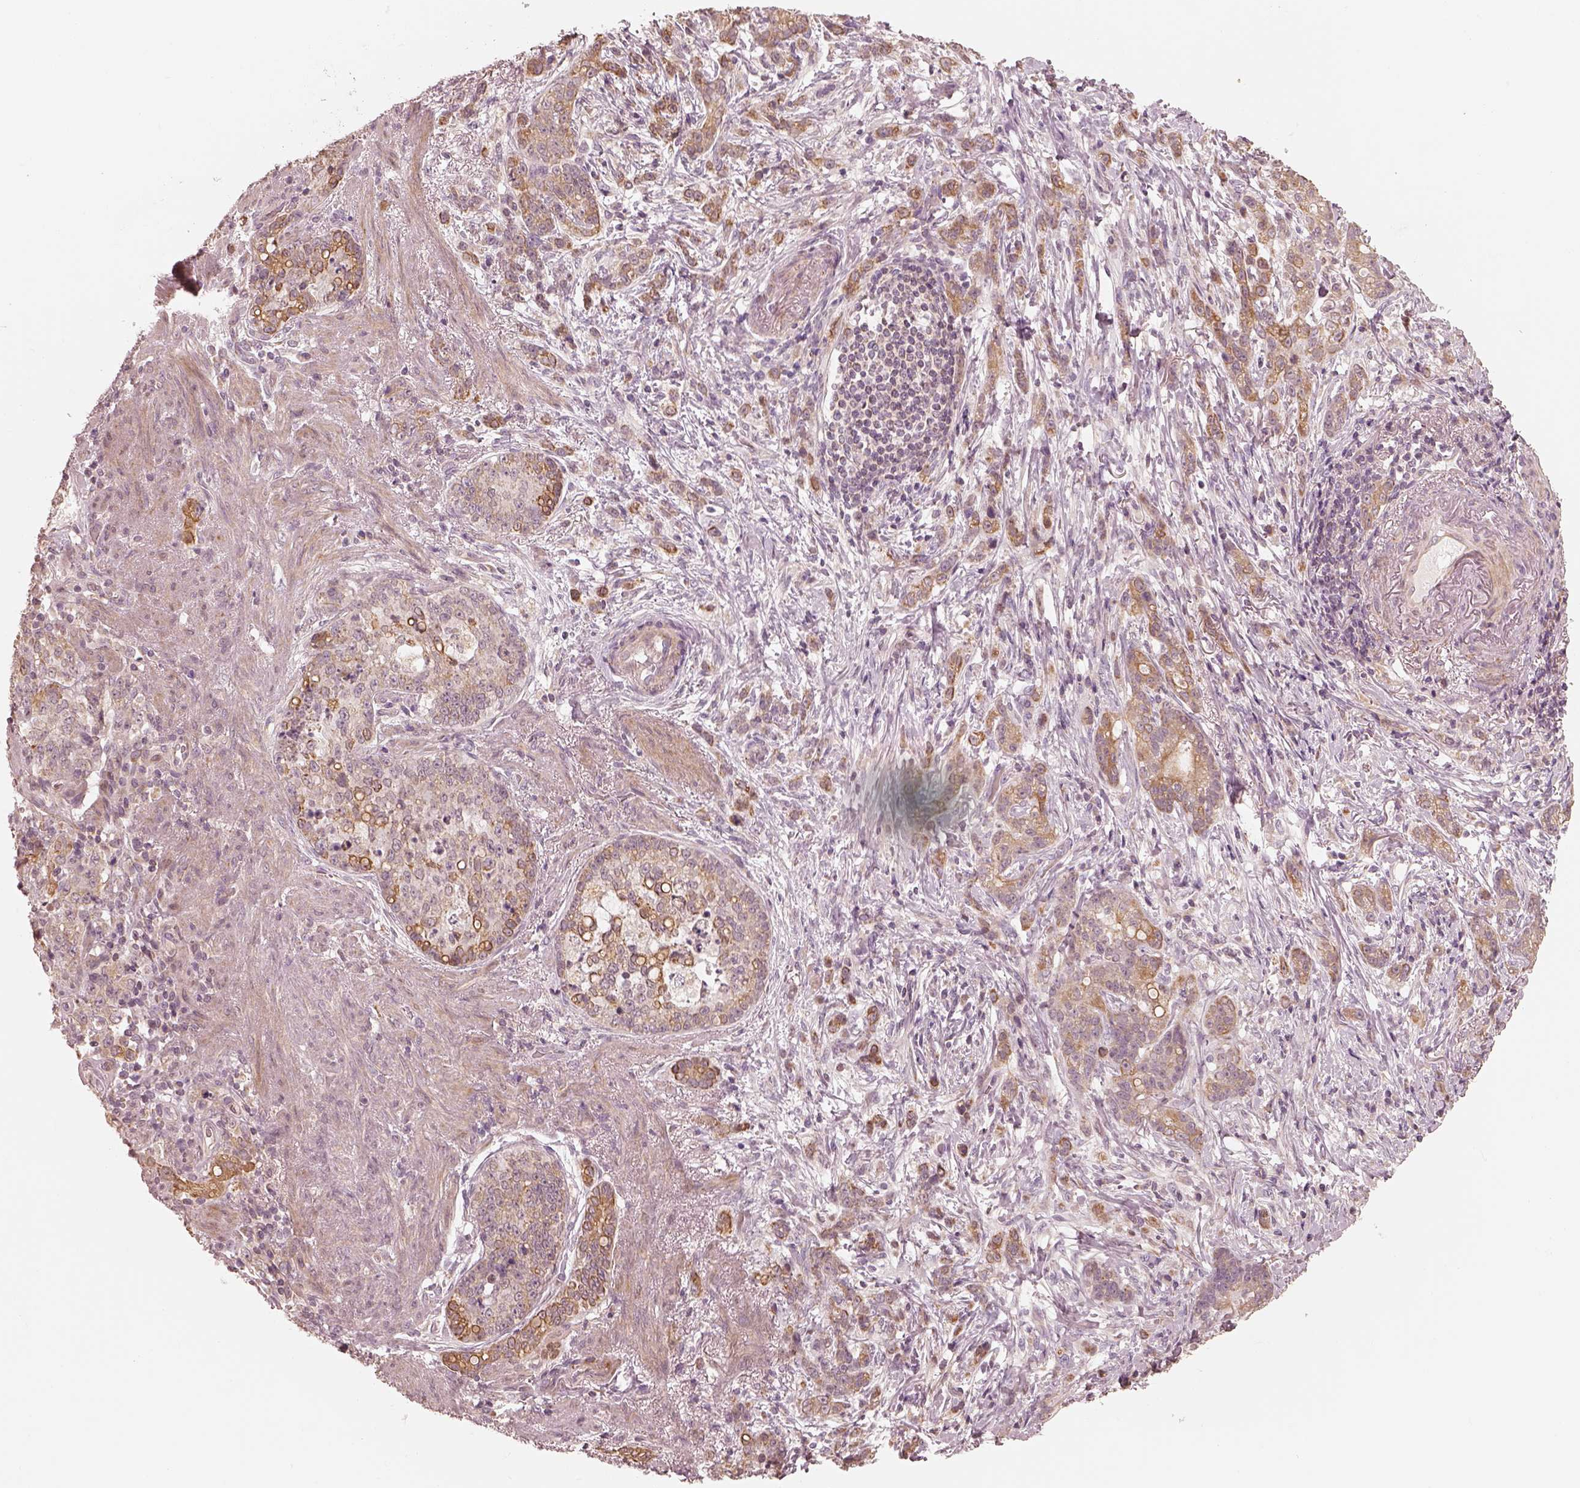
{"staining": {"intensity": "moderate", "quantity": "<25%", "location": "cytoplasmic/membranous"}, "tissue": "stomach cancer", "cell_type": "Tumor cells", "image_type": "cancer", "snomed": [{"axis": "morphology", "description": "Adenocarcinoma, NOS"}, {"axis": "topography", "description": "Stomach, lower"}], "caption": "About <25% of tumor cells in human stomach adenocarcinoma show moderate cytoplasmic/membranous protein staining as visualized by brown immunohistochemical staining.", "gene": "SLC25A46", "patient": {"sex": "male", "age": 88}}